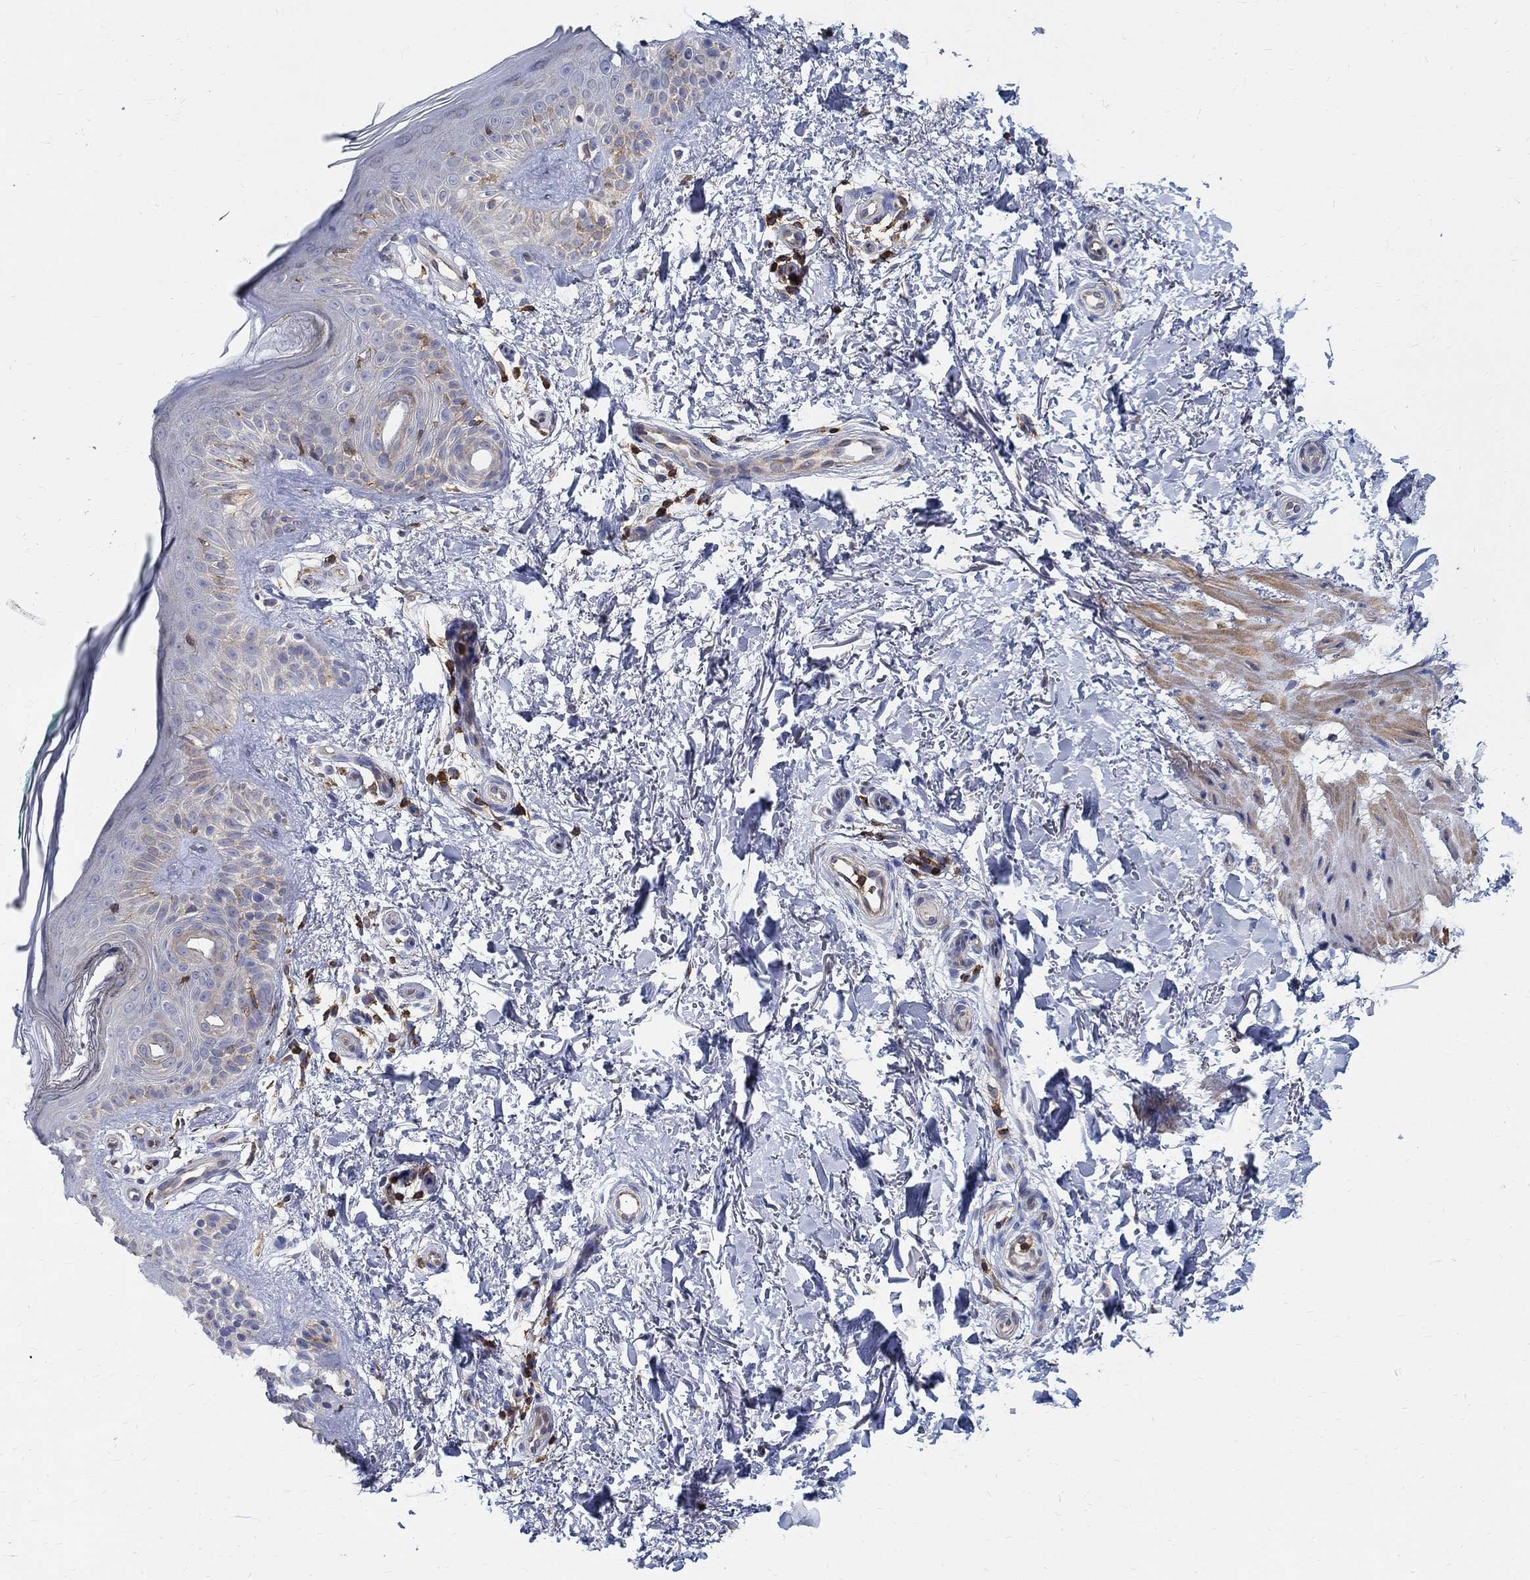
{"staining": {"intensity": "negative", "quantity": "none", "location": "none"}, "tissue": "skin", "cell_type": "Fibroblasts", "image_type": "normal", "snomed": [{"axis": "morphology", "description": "Normal tissue, NOS"}, {"axis": "morphology", "description": "Inflammation, NOS"}, {"axis": "morphology", "description": "Fibrosis, NOS"}, {"axis": "topography", "description": "Skin"}], "caption": "Immunohistochemical staining of normal skin exhibits no significant positivity in fibroblasts. (Stains: DAB (3,3'-diaminobenzidine) immunohistochemistry with hematoxylin counter stain, Microscopy: brightfield microscopy at high magnification).", "gene": "AGAP2", "patient": {"sex": "male", "age": 71}}